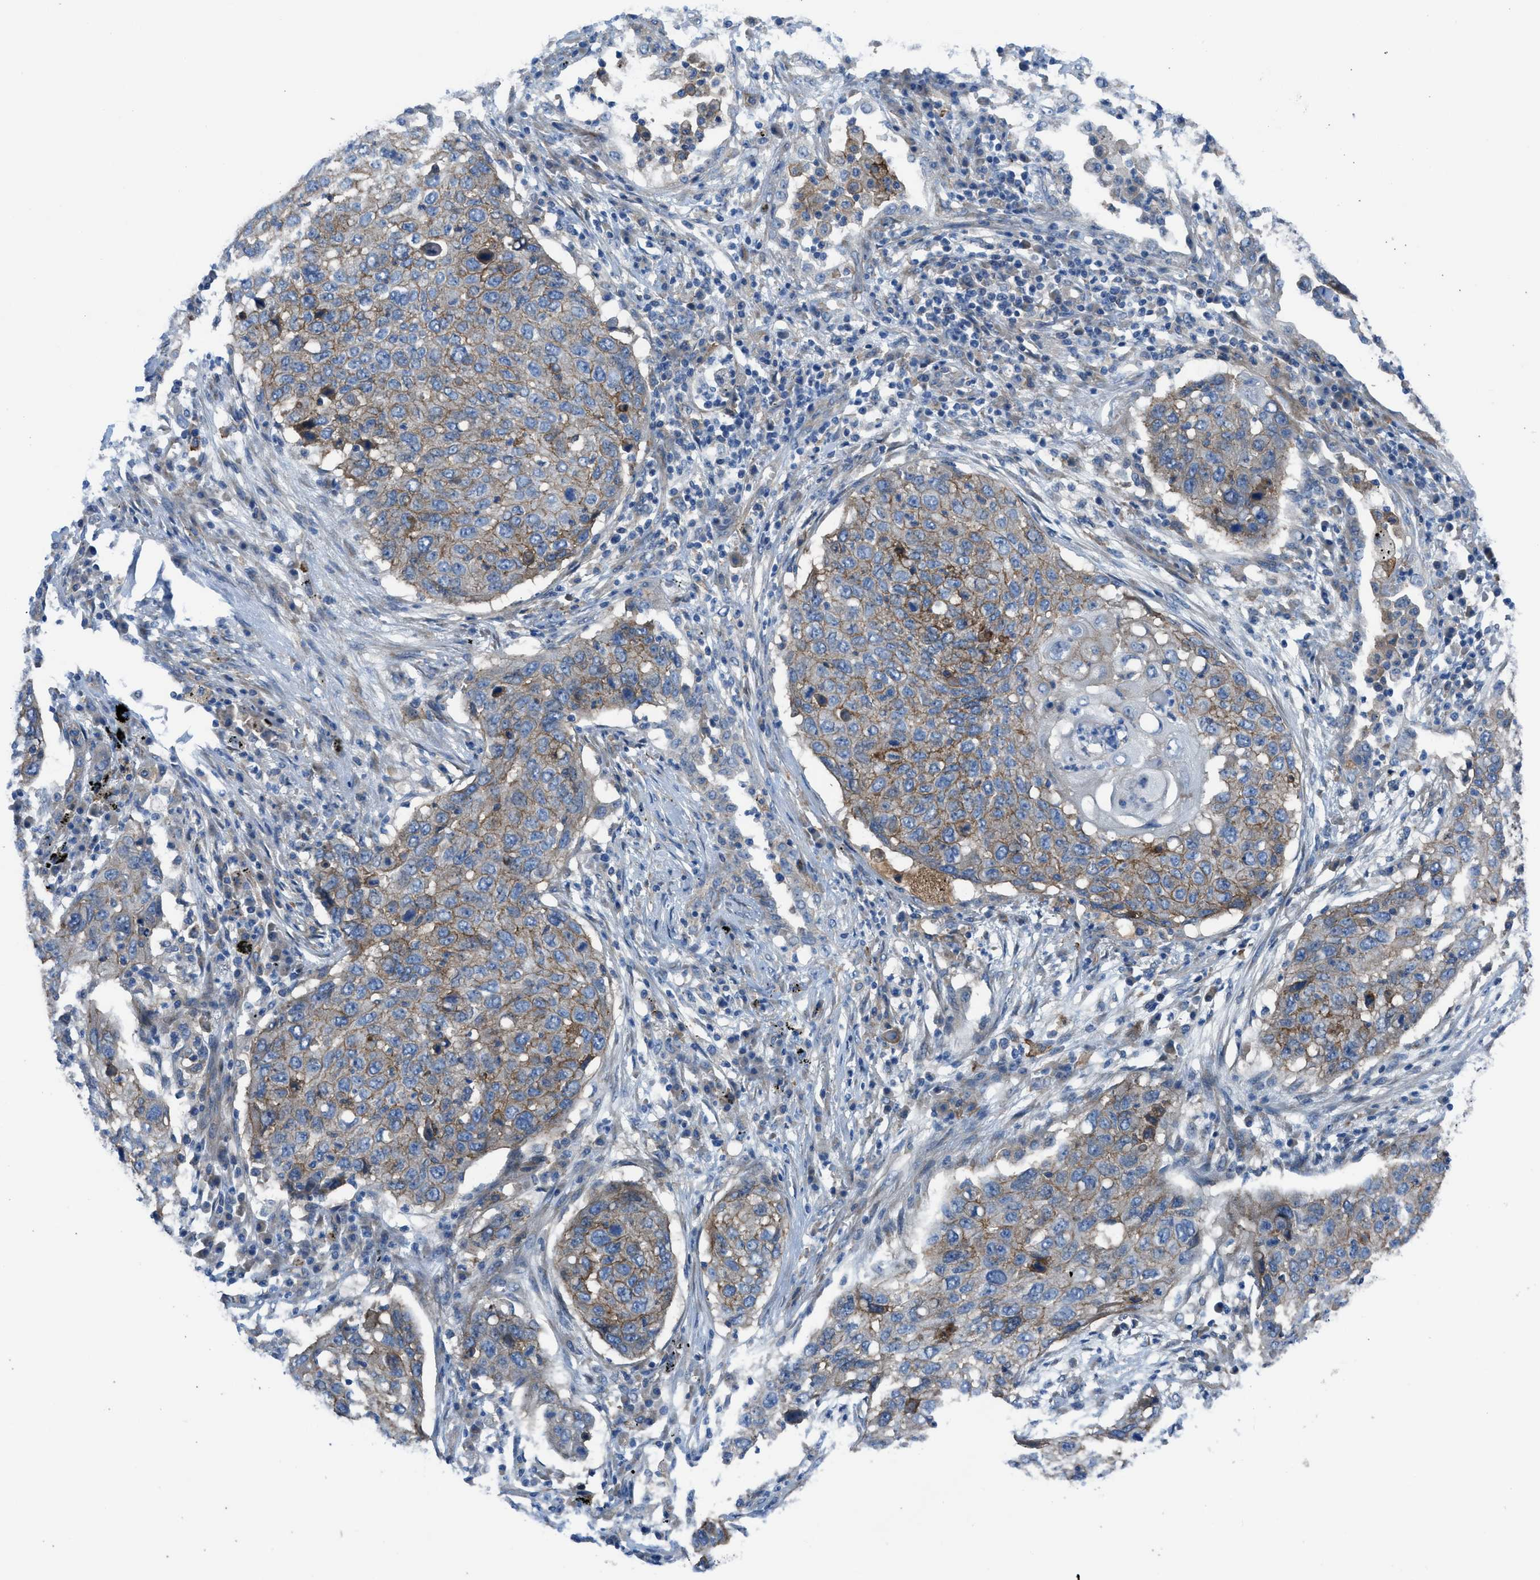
{"staining": {"intensity": "moderate", "quantity": ">75%", "location": "cytoplasmic/membranous"}, "tissue": "lung cancer", "cell_type": "Tumor cells", "image_type": "cancer", "snomed": [{"axis": "morphology", "description": "Squamous cell carcinoma, NOS"}, {"axis": "topography", "description": "Lung"}], "caption": "Tumor cells demonstrate medium levels of moderate cytoplasmic/membranous staining in approximately >75% of cells in lung cancer. Immunohistochemistry stains the protein of interest in brown and the nuclei are stained blue.", "gene": "EGFR", "patient": {"sex": "female", "age": 63}}